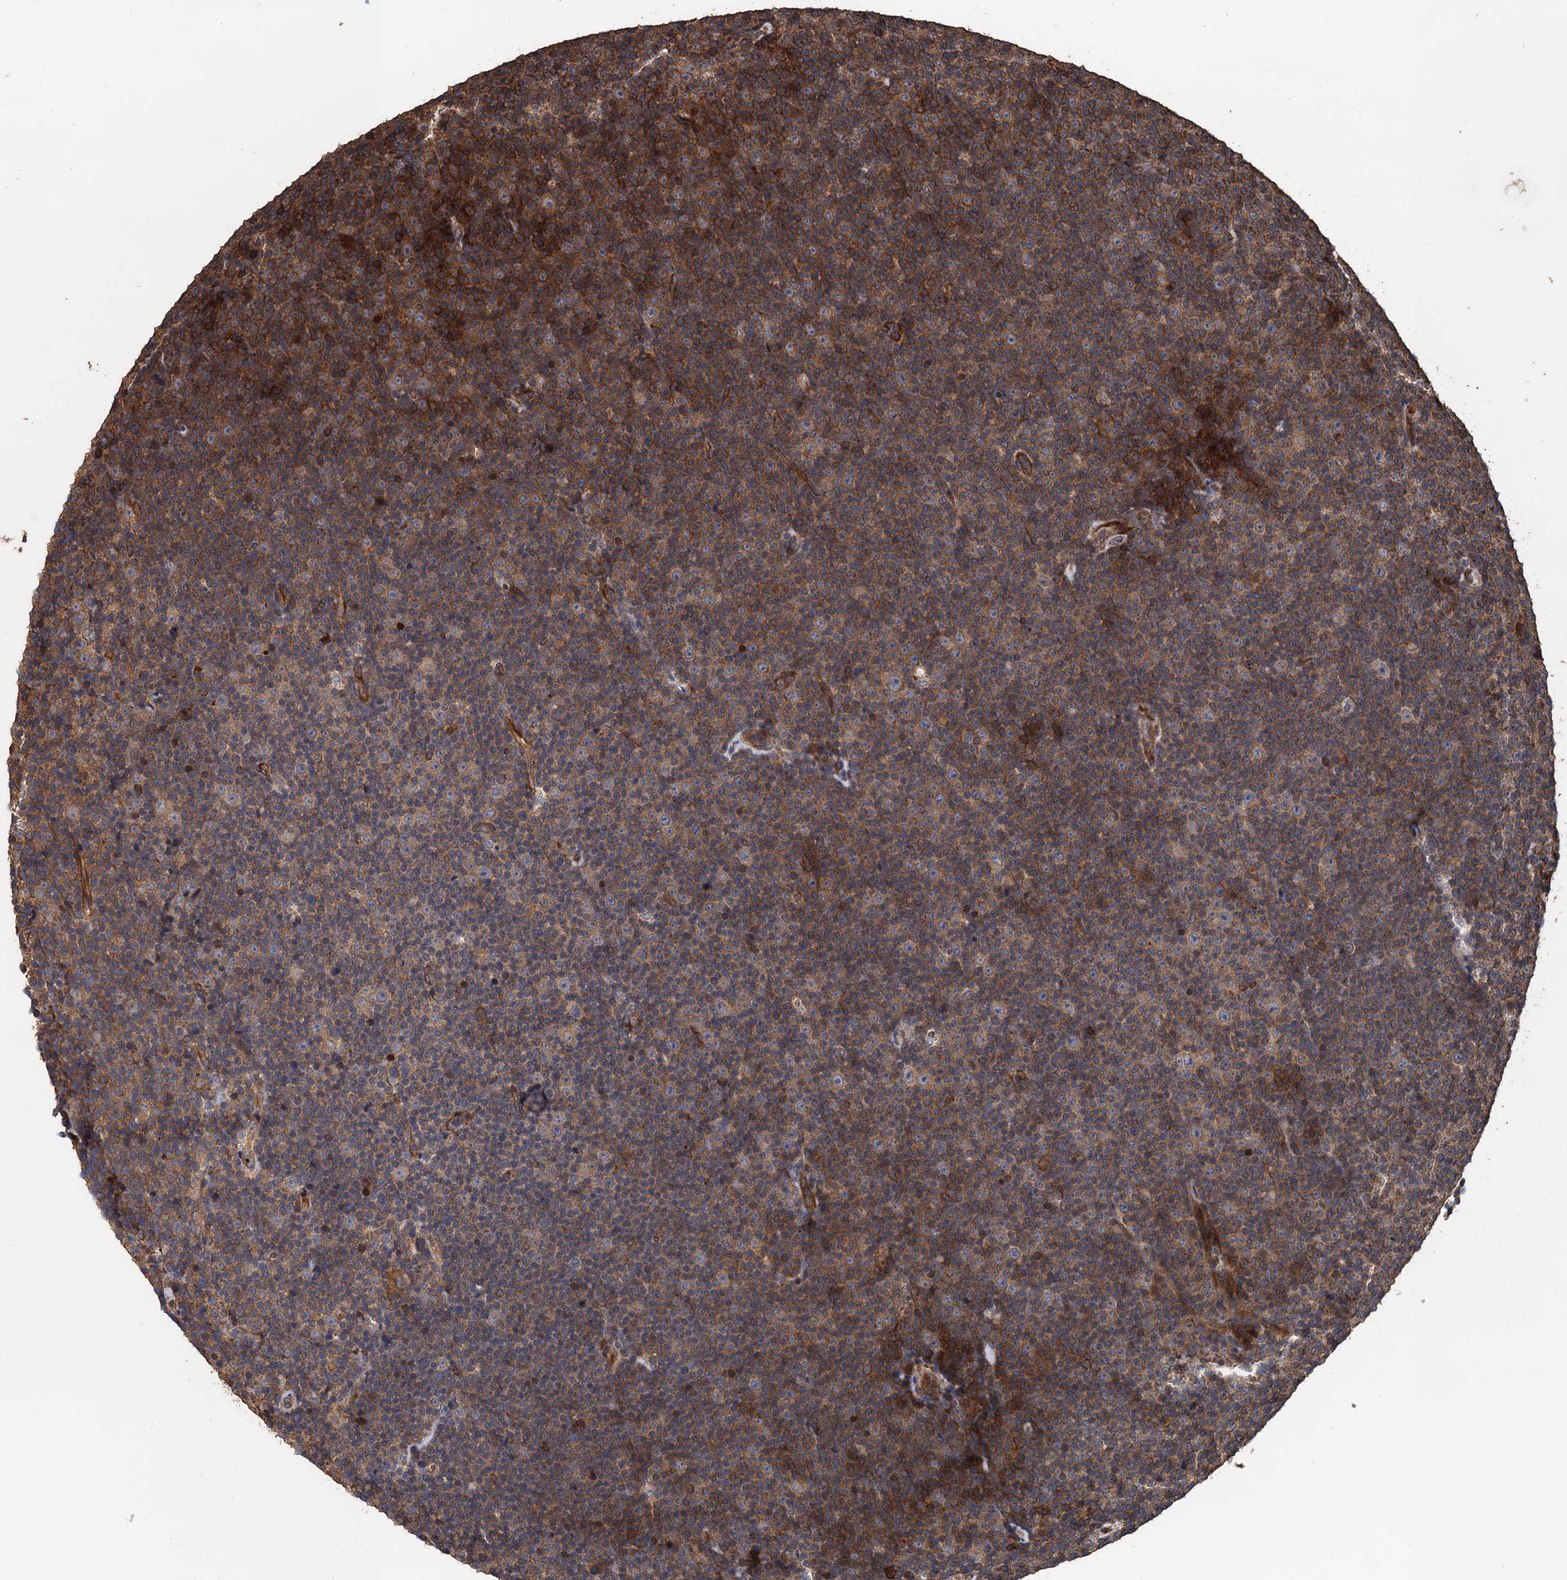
{"staining": {"intensity": "moderate", "quantity": ">75%", "location": "cytoplasmic/membranous"}, "tissue": "lymphoma", "cell_type": "Tumor cells", "image_type": "cancer", "snomed": [{"axis": "morphology", "description": "Malignant lymphoma, non-Hodgkin's type, Low grade"}, {"axis": "topography", "description": "Lymph node"}], "caption": "High-magnification brightfield microscopy of low-grade malignant lymphoma, non-Hodgkin's type stained with DAB (3,3'-diaminobenzidine) (brown) and counterstained with hematoxylin (blue). tumor cells exhibit moderate cytoplasmic/membranous positivity is identified in about>75% of cells.", "gene": "PPP4R1", "patient": {"sex": "female", "age": 67}}